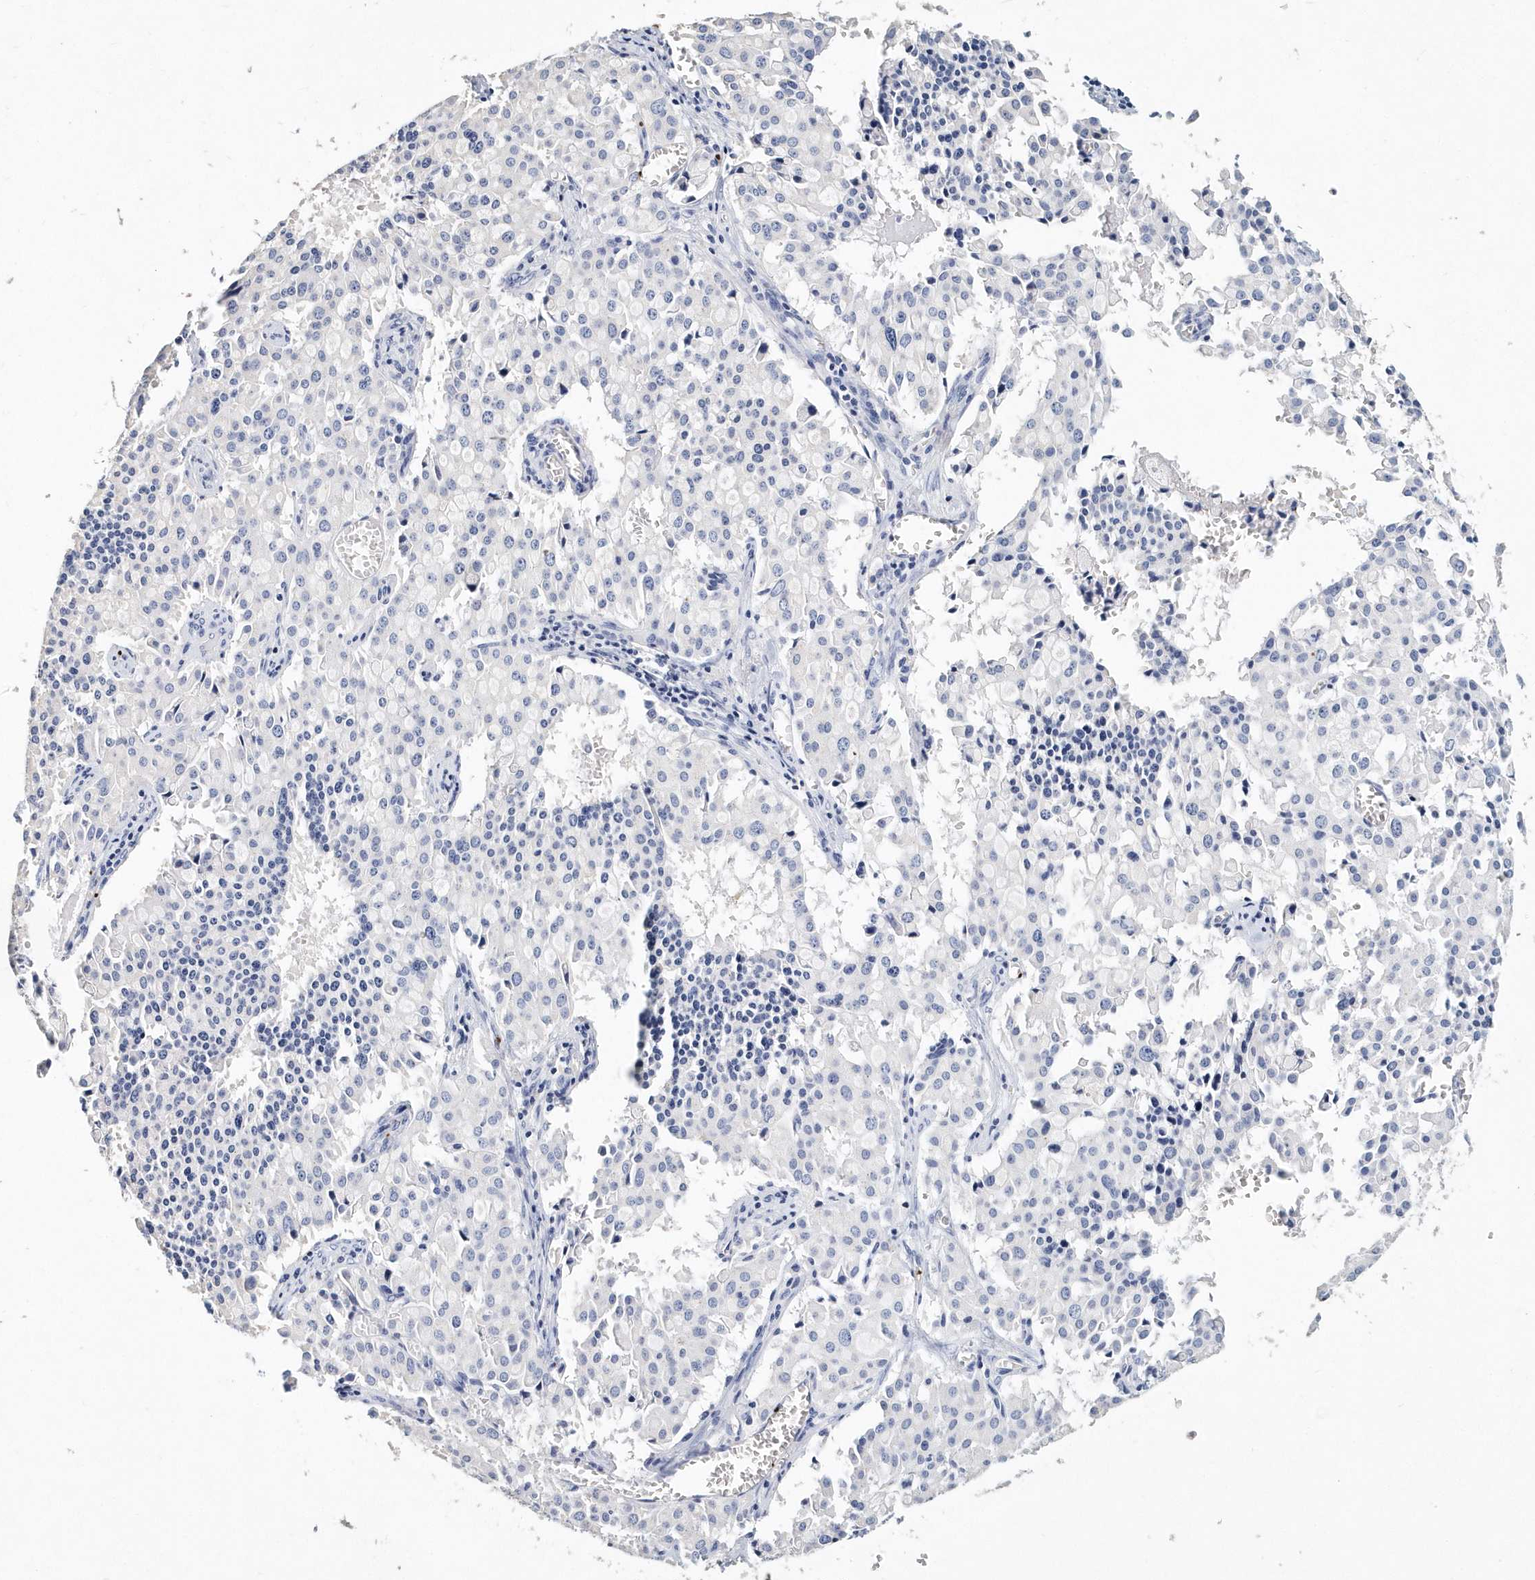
{"staining": {"intensity": "negative", "quantity": "none", "location": "none"}, "tissue": "pancreatic cancer", "cell_type": "Tumor cells", "image_type": "cancer", "snomed": [{"axis": "morphology", "description": "Adenocarcinoma, NOS"}, {"axis": "topography", "description": "Pancreas"}], "caption": "A high-resolution micrograph shows immunohistochemistry staining of pancreatic adenocarcinoma, which reveals no significant expression in tumor cells.", "gene": "ITGA2B", "patient": {"sex": "male", "age": 65}}